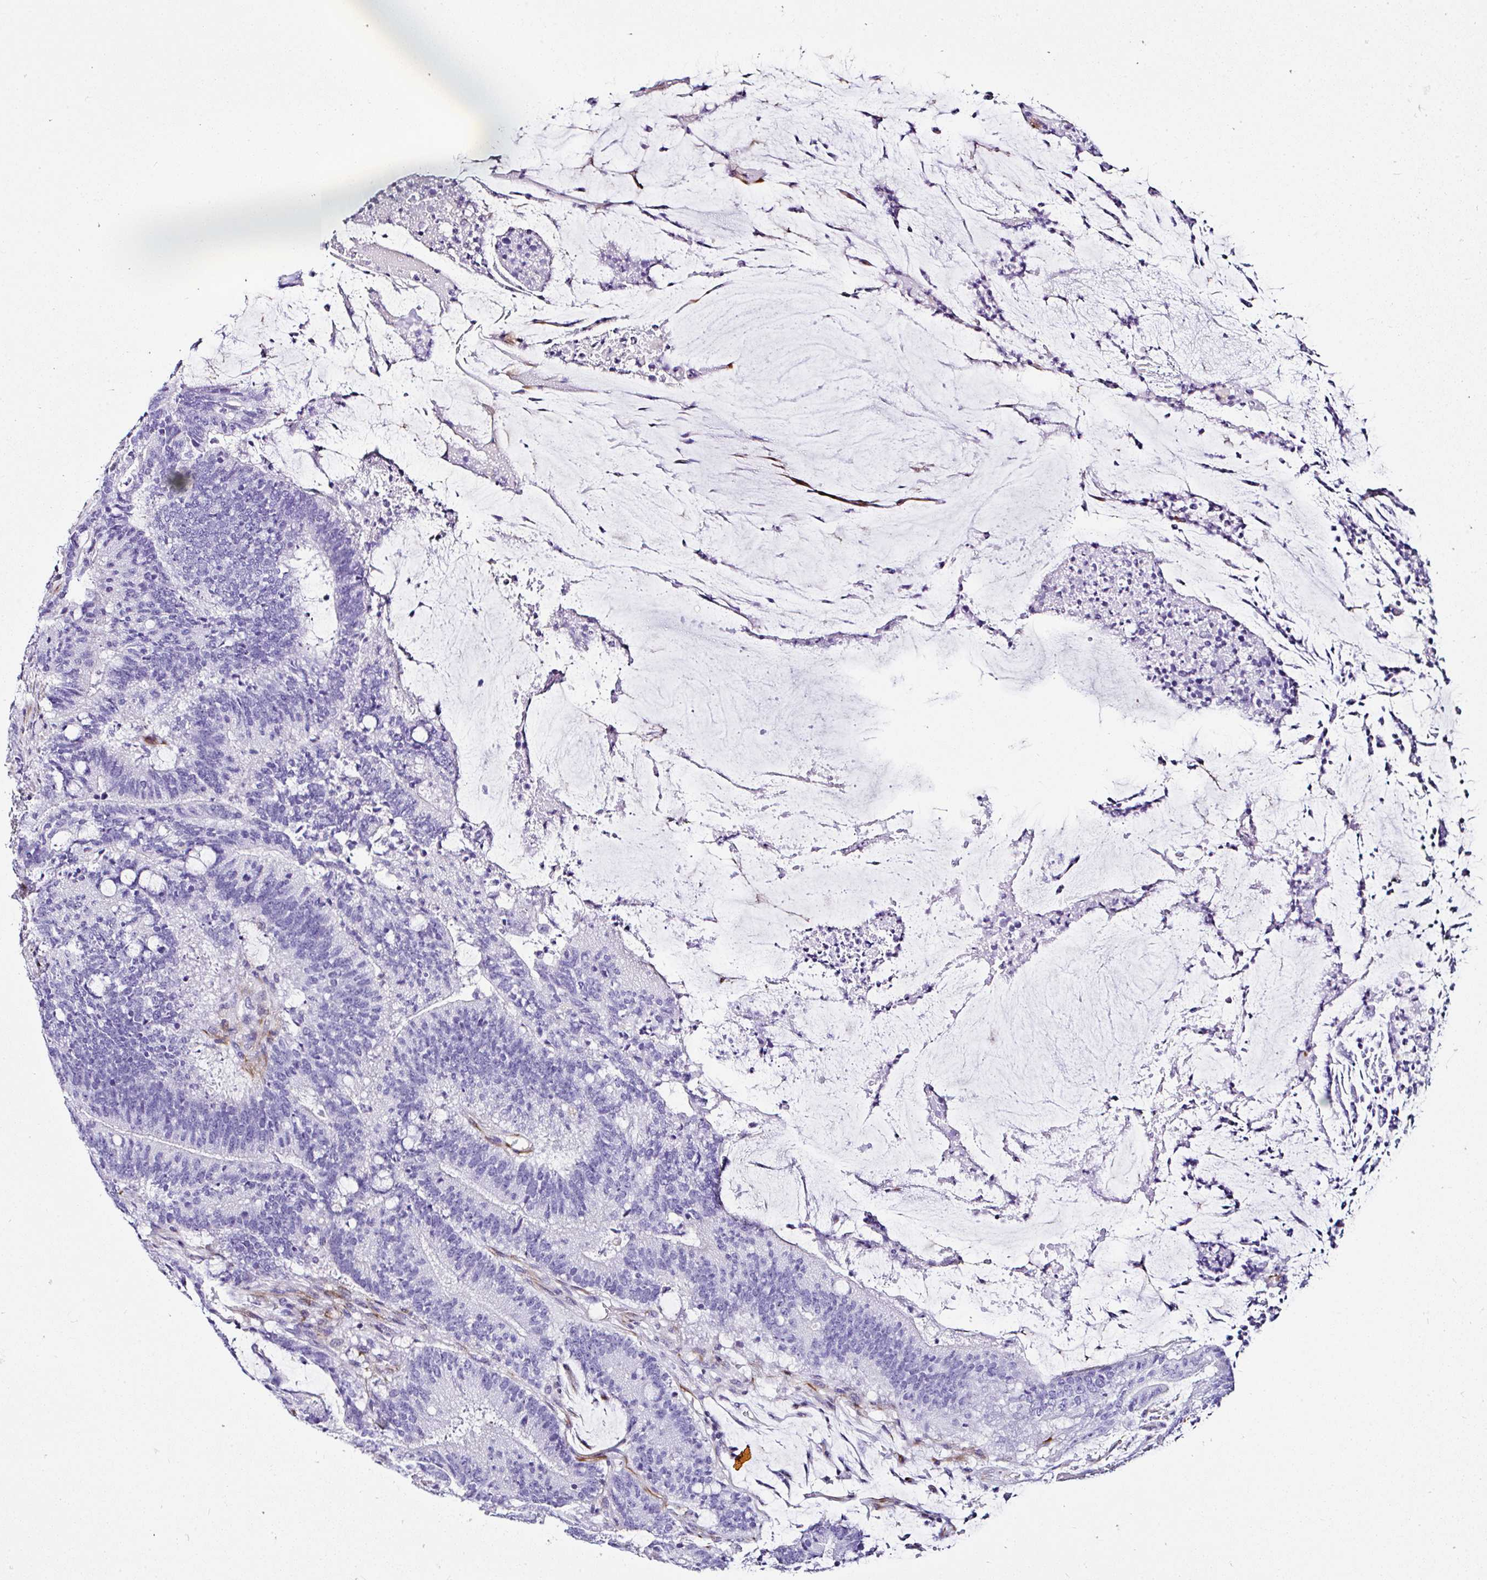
{"staining": {"intensity": "negative", "quantity": "none", "location": "none"}, "tissue": "colorectal cancer", "cell_type": "Tumor cells", "image_type": "cancer", "snomed": [{"axis": "morphology", "description": "Adenocarcinoma, NOS"}, {"axis": "topography", "description": "Colon"}], "caption": "A high-resolution photomicrograph shows immunohistochemistry staining of colorectal cancer (adenocarcinoma), which displays no significant positivity in tumor cells.", "gene": "DEPDC5", "patient": {"sex": "female", "age": 43}}